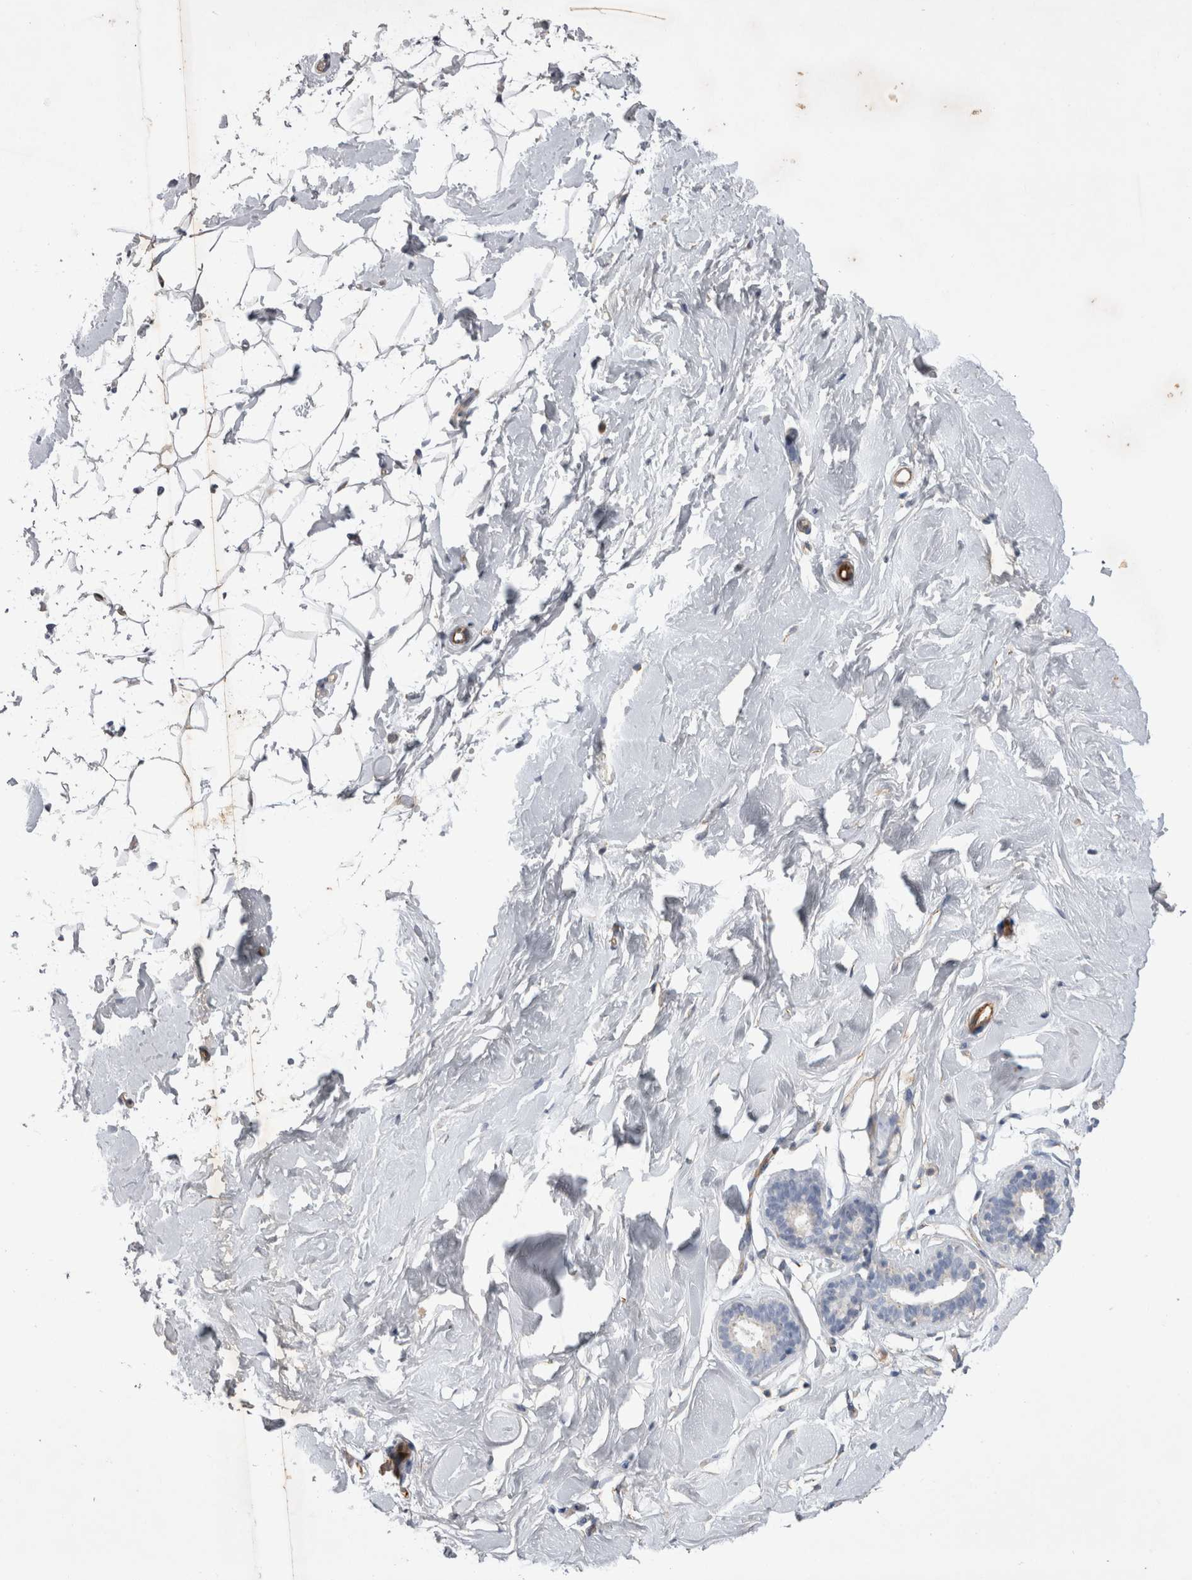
{"staining": {"intensity": "negative", "quantity": "none", "location": "none"}, "tissue": "breast", "cell_type": "Adipocytes", "image_type": "normal", "snomed": [{"axis": "morphology", "description": "Normal tissue, NOS"}, {"axis": "topography", "description": "Breast"}], "caption": "An immunohistochemistry (IHC) image of unremarkable breast is shown. There is no staining in adipocytes of breast. The staining was performed using DAB to visualize the protein expression in brown, while the nuclei were stained in blue with hematoxylin (Magnification: 20x).", "gene": "STRADB", "patient": {"sex": "female", "age": 23}}